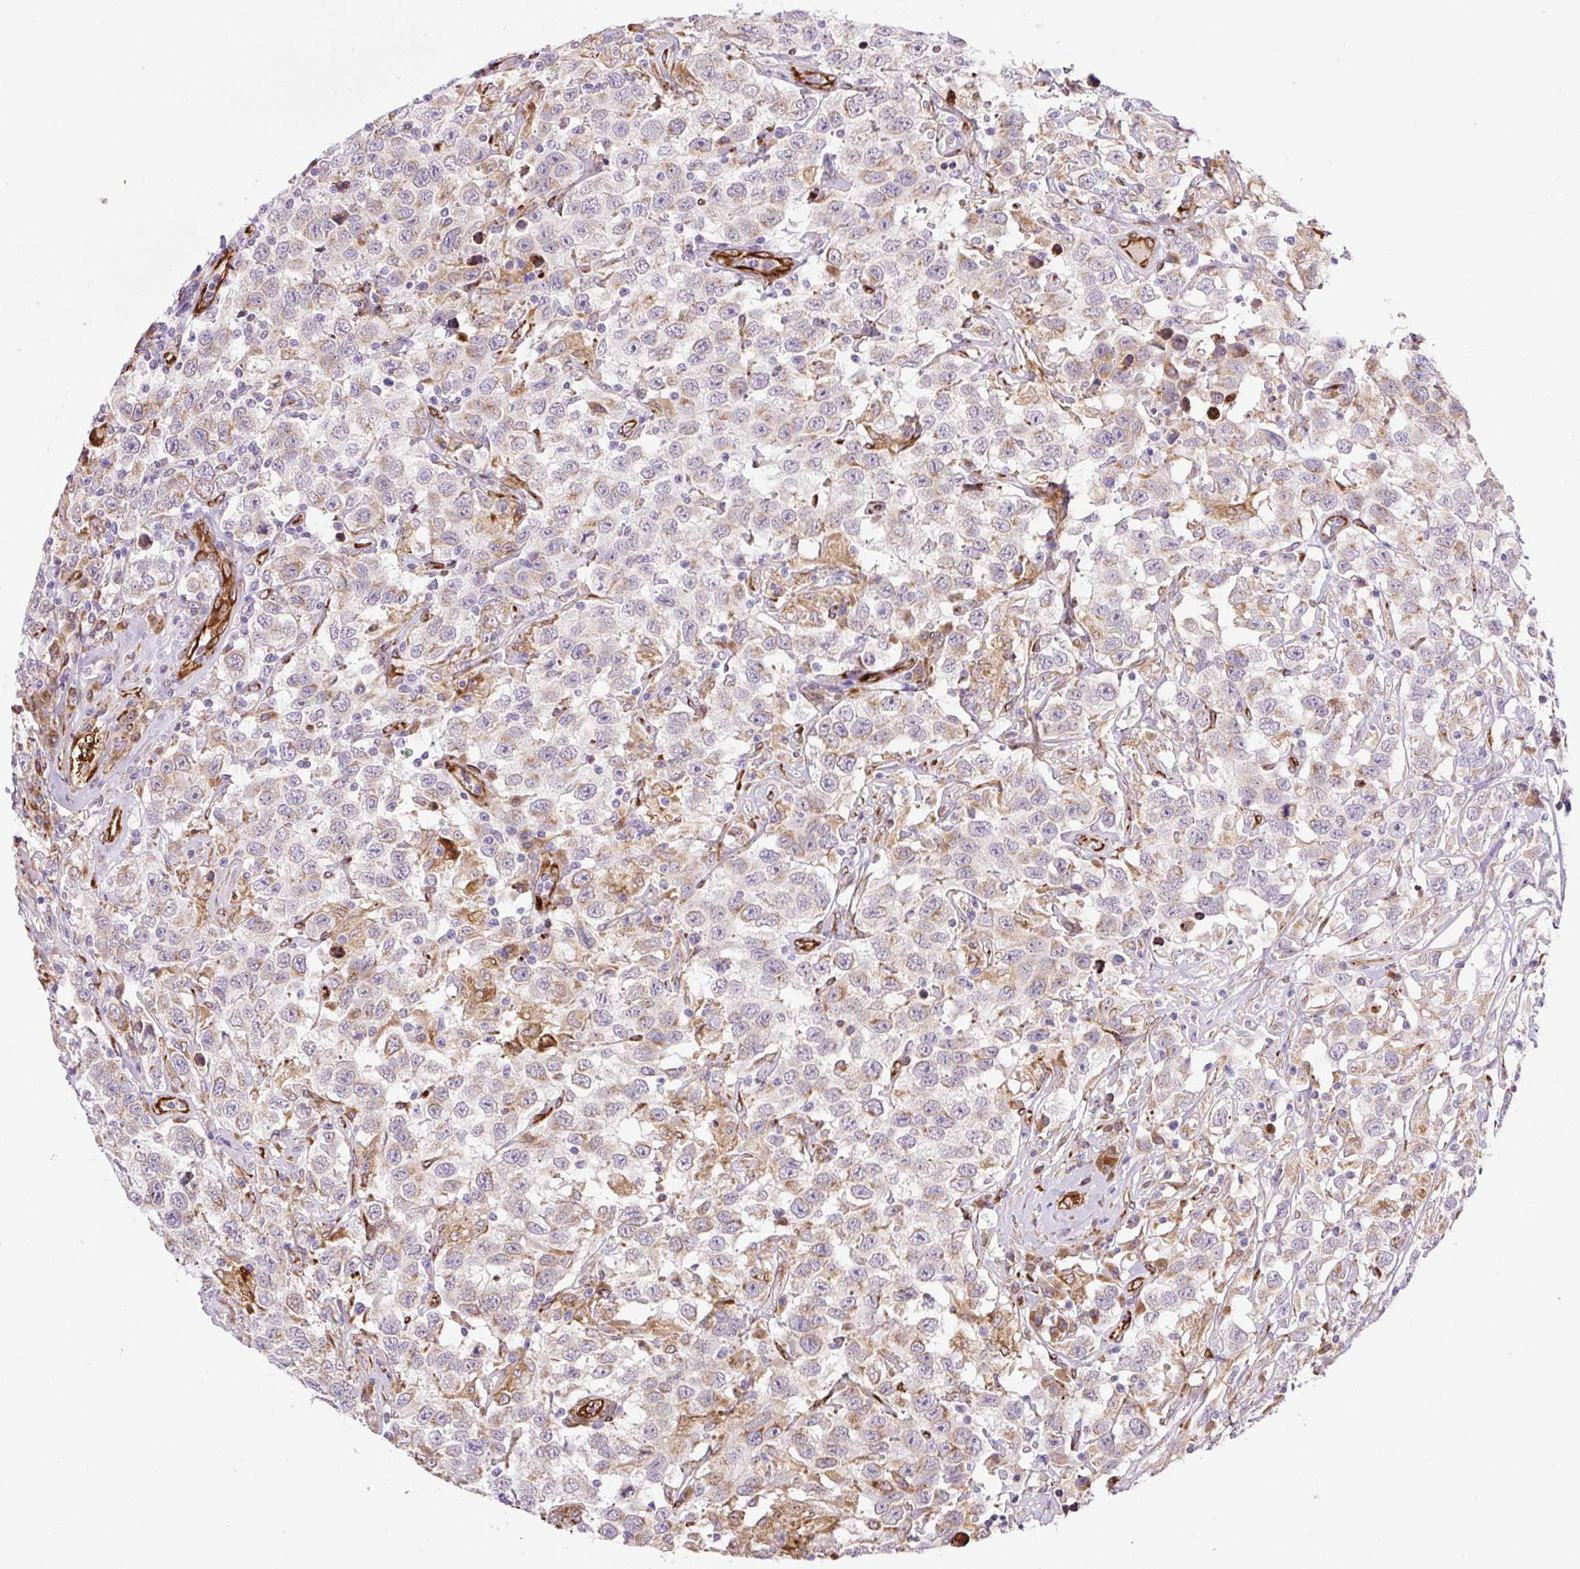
{"staining": {"intensity": "weak", "quantity": "25%-75%", "location": "cytoplasmic/membranous"}, "tissue": "testis cancer", "cell_type": "Tumor cells", "image_type": "cancer", "snomed": [{"axis": "morphology", "description": "Seminoma, NOS"}, {"axis": "topography", "description": "Testis"}], "caption": "Testis seminoma tissue demonstrates weak cytoplasmic/membranous positivity in approximately 25%-75% of tumor cells", "gene": "RAB30", "patient": {"sex": "male", "age": 41}}